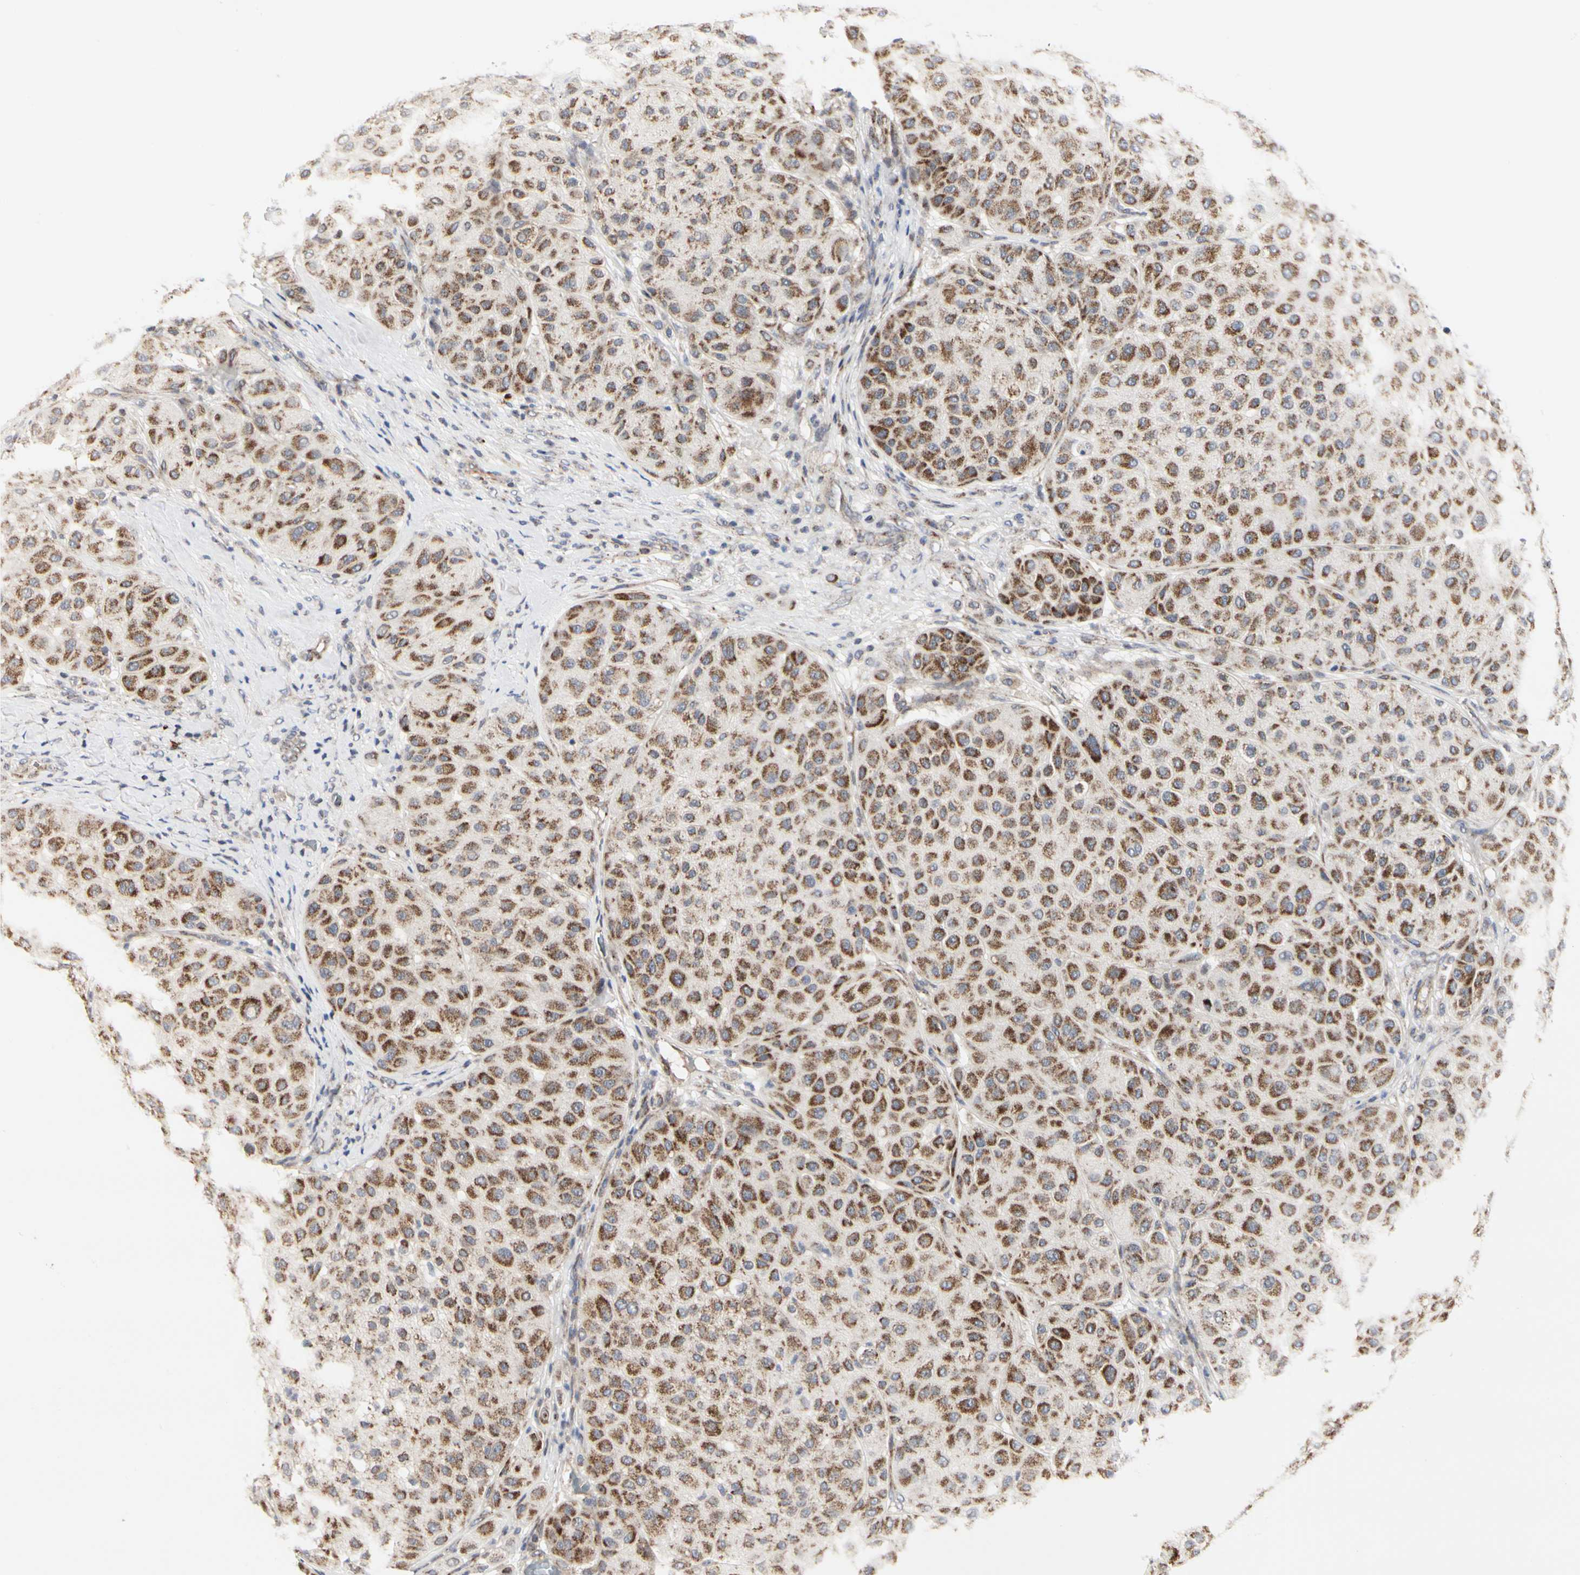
{"staining": {"intensity": "moderate", "quantity": ">75%", "location": "cytoplasmic/membranous"}, "tissue": "melanoma", "cell_type": "Tumor cells", "image_type": "cancer", "snomed": [{"axis": "morphology", "description": "Normal tissue, NOS"}, {"axis": "morphology", "description": "Malignant melanoma, Metastatic site"}, {"axis": "topography", "description": "Skin"}], "caption": "Immunohistochemical staining of malignant melanoma (metastatic site) reveals medium levels of moderate cytoplasmic/membranous positivity in approximately >75% of tumor cells.", "gene": "TSKU", "patient": {"sex": "male", "age": 41}}